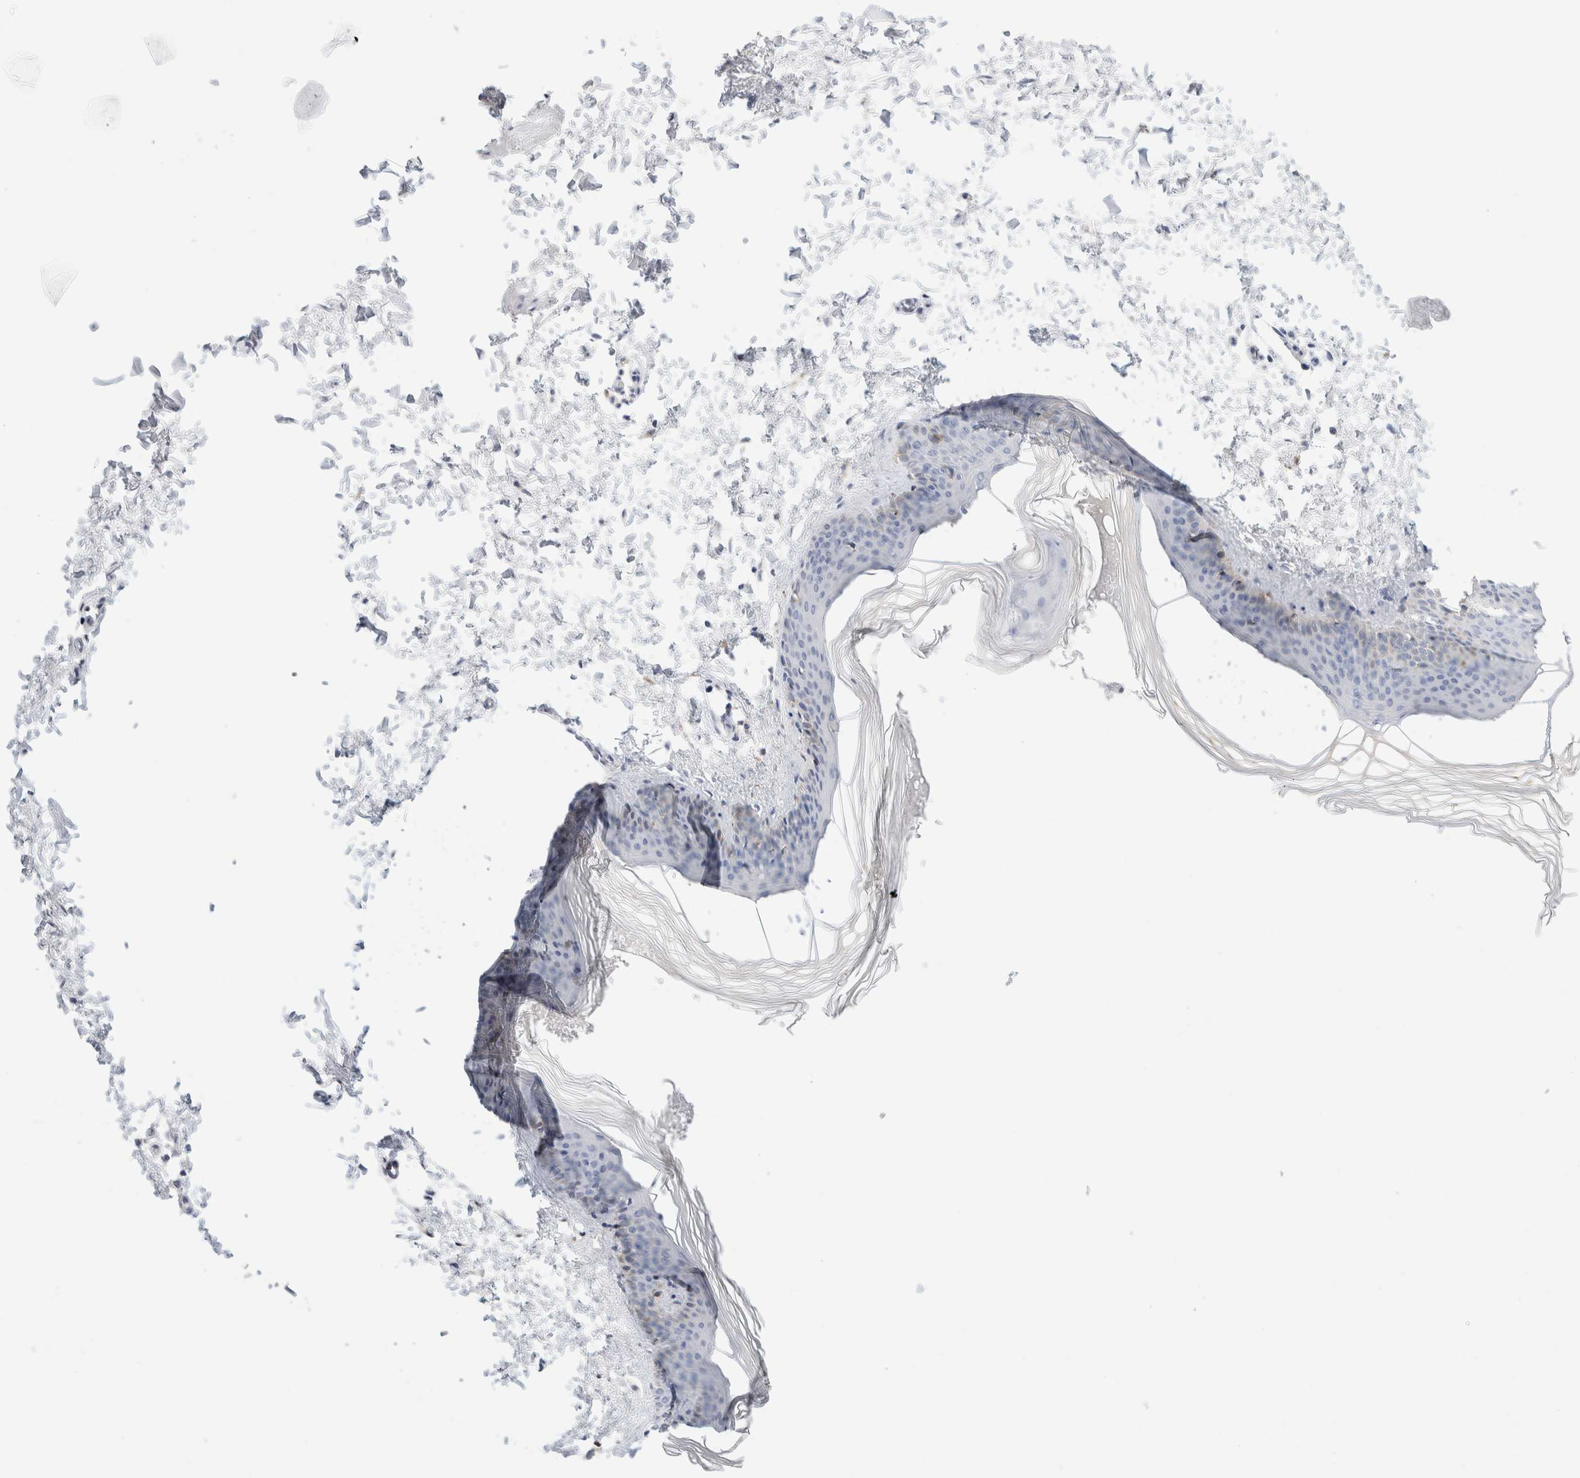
{"staining": {"intensity": "negative", "quantity": "none", "location": "none"}, "tissue": "skin", "cell_type": "Fibroblasts", "image_type": "normal", "snomed": [{"axis": "morphology", "description": "Normal tissue, NOS"}, {"axis": "topography", "description": "Skin"}], "caption": "Immunohistochemical staining of unremarkable skin demonstrates no significant expression in fibroblasts. (Brightfield microscopy of DAB immunohistochemistry at high magnification).", "gene": "CSK", "patient": {"sex": "female", "age": 27}}